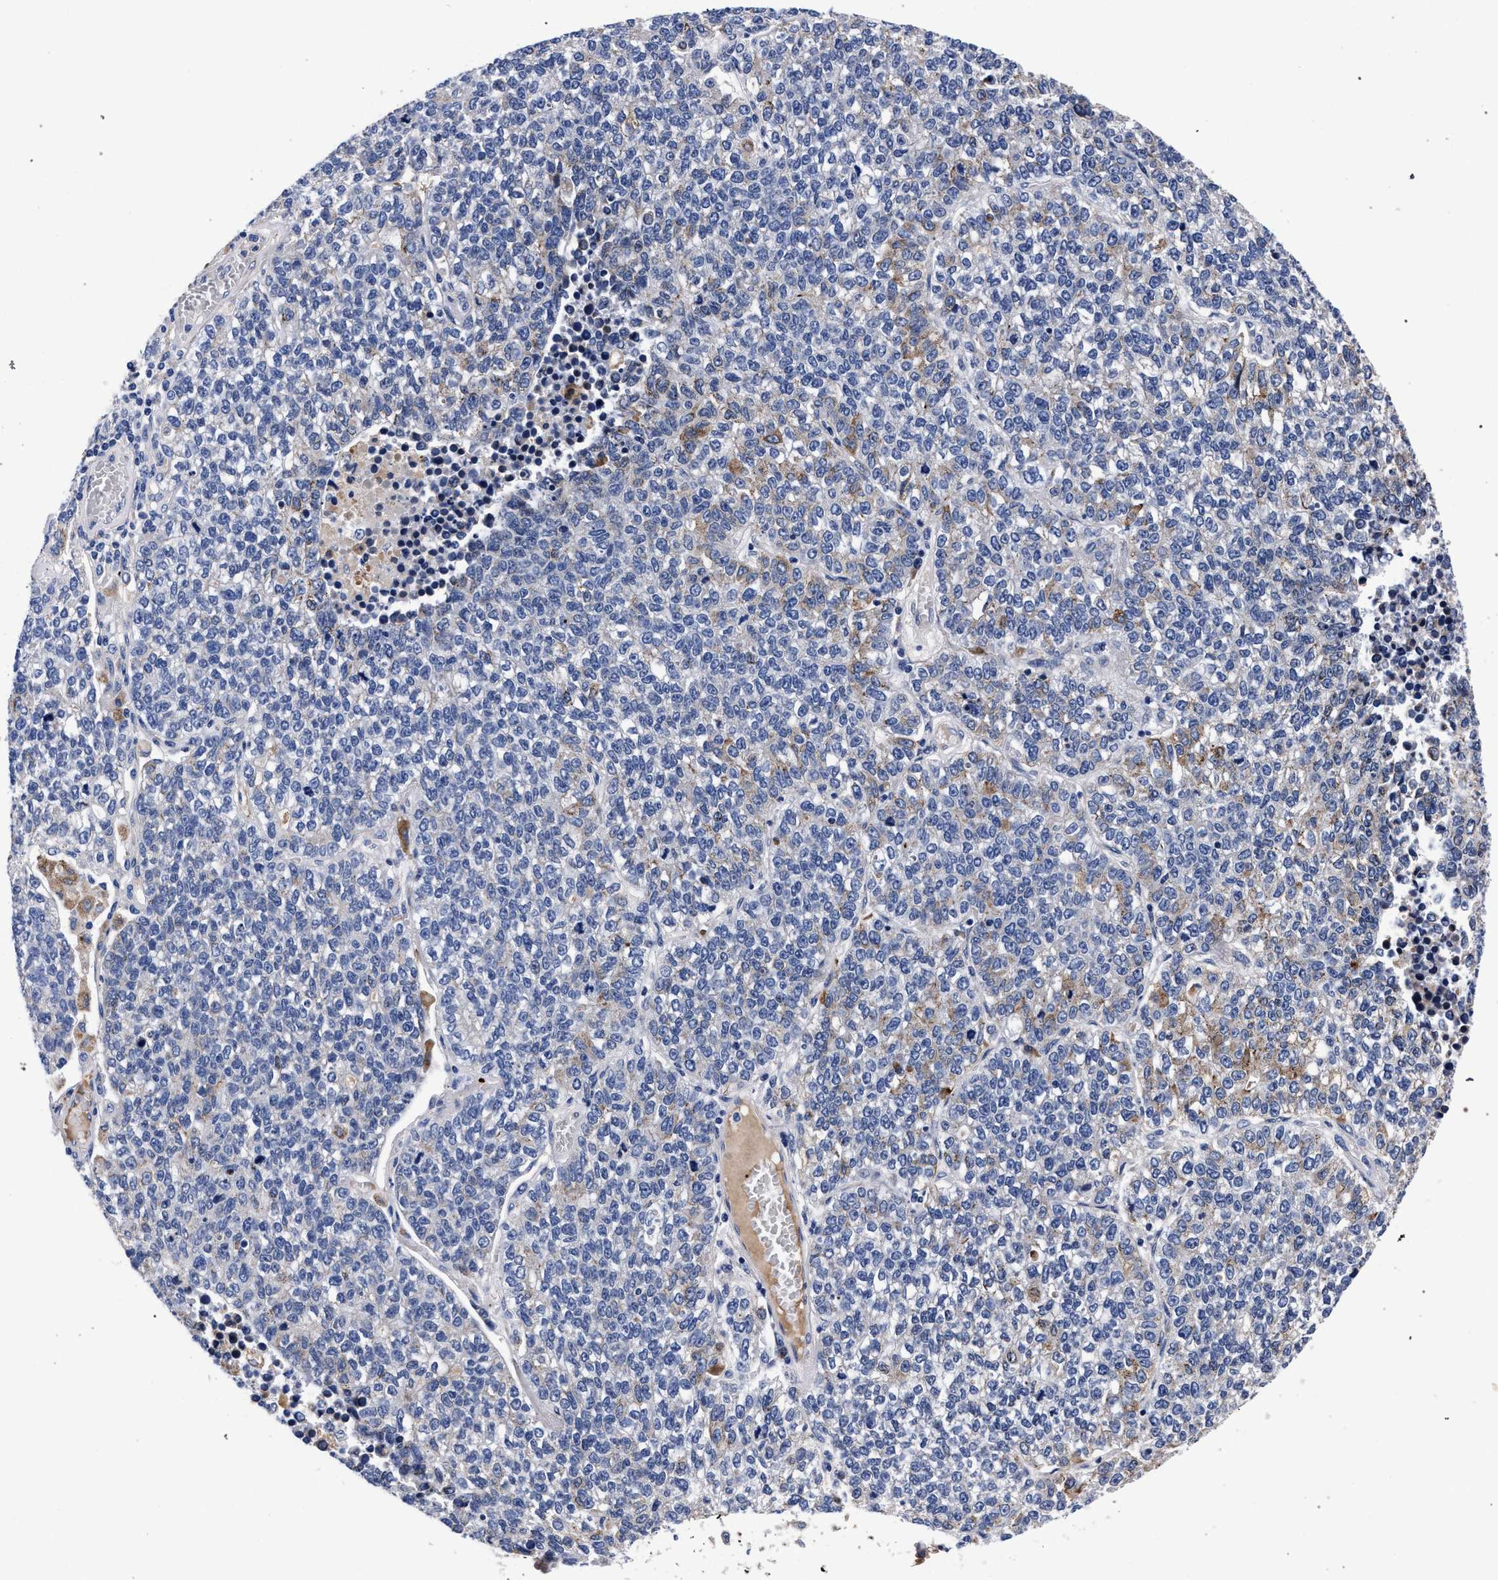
{"staining": {"intensity": "moderate", "quantity": "<25%", "location": "cytoplasmic/membranous"}, "tissue": "lung cancer", "cell_type": "Tumor cells", "image_type": "cancer", "snomed": [{"axis": "morphology", "description": "Adenocarcinoma, NOS"}, {"axis": "topography", "description": "Lung"}], "caption": "Moderate cytoplasmic/membranous expression is appreciated in about <25% of tumor cells in lung cancer (adenocarcinoma).", "gene": "ACOX1", "patient": {"sex": "male", "age": 49}}